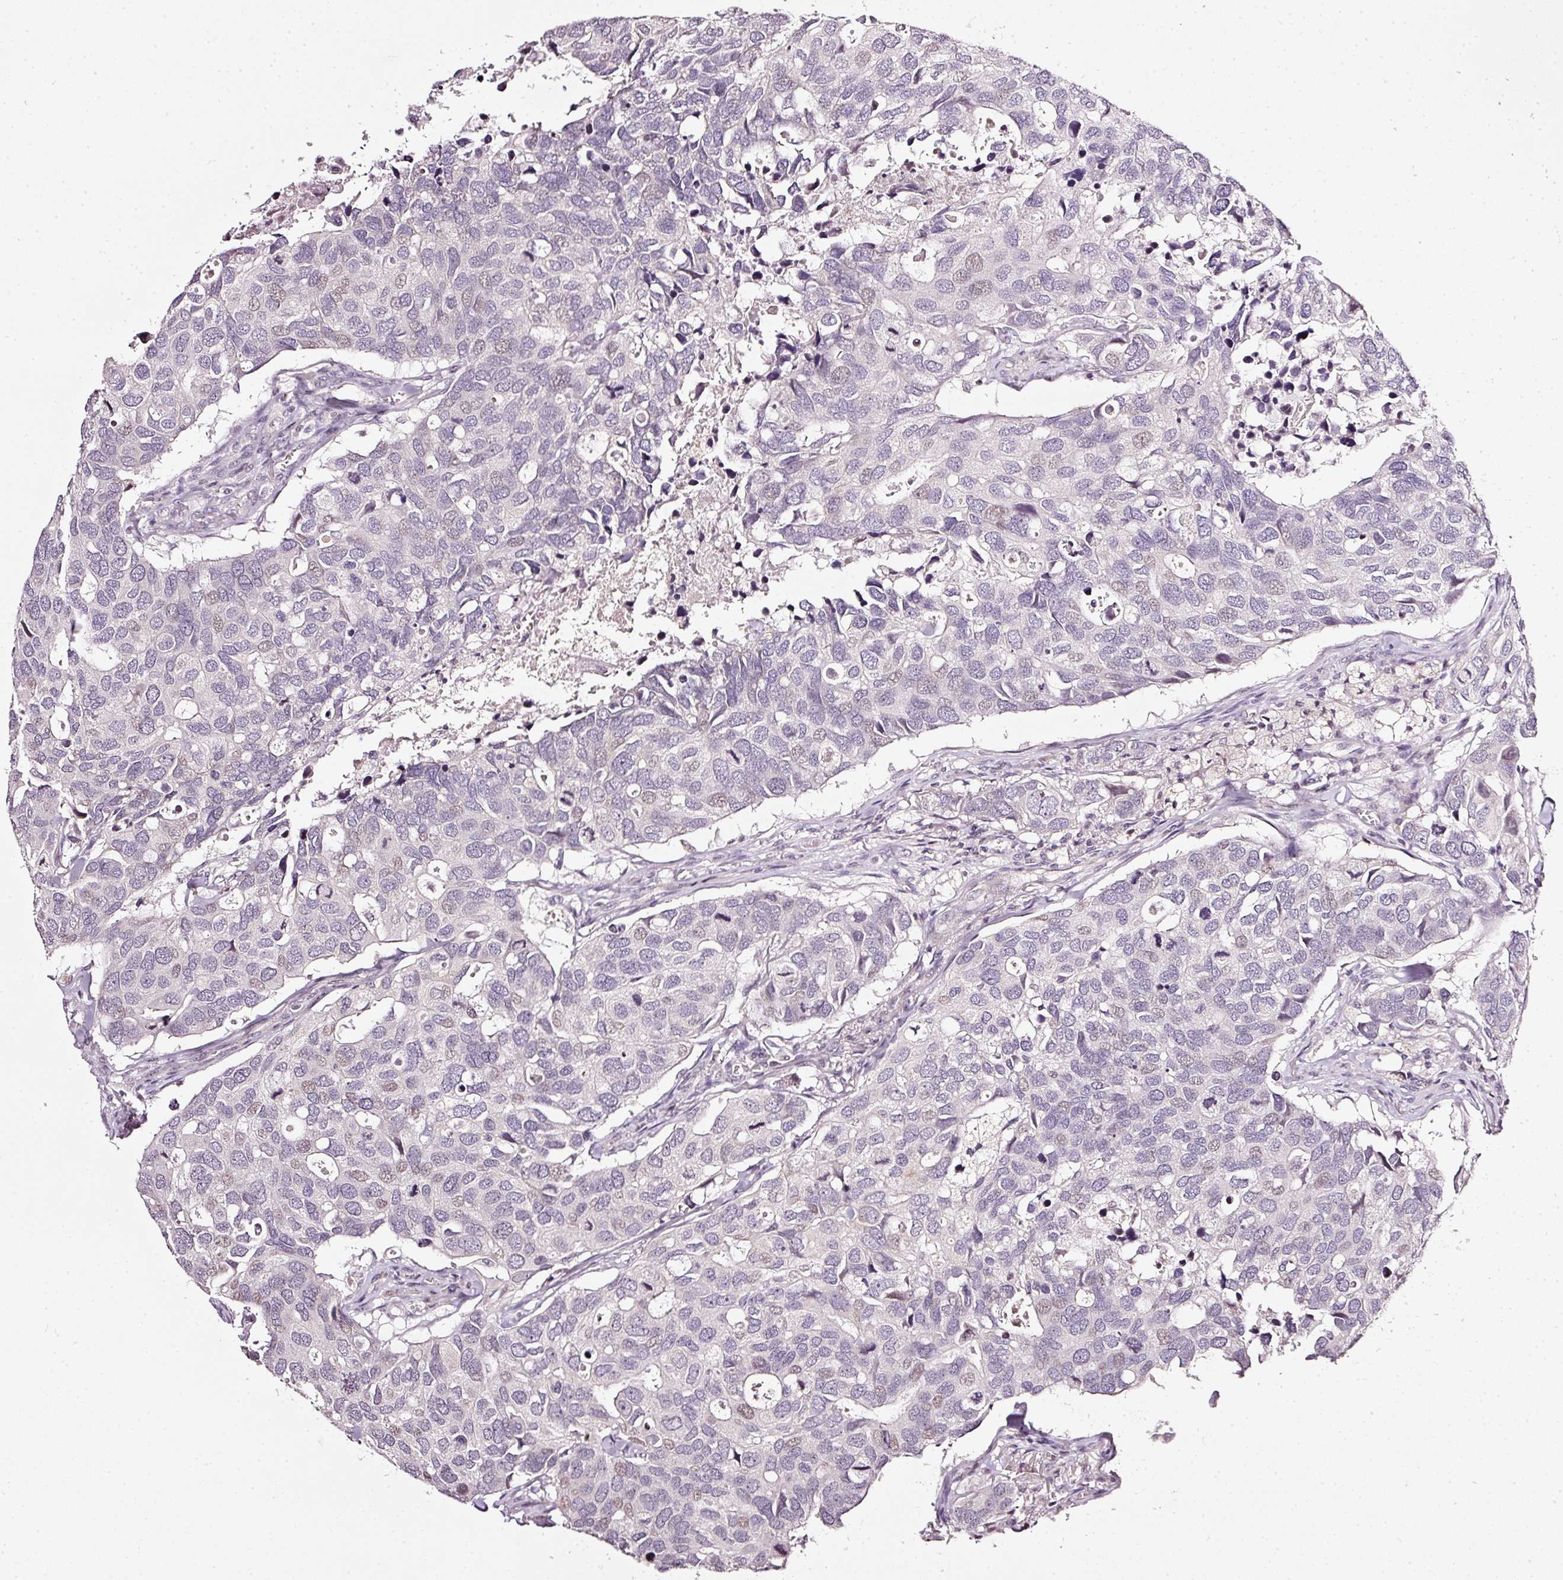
{"staining": {"intensity": "weak", "quantity": "<25%", "location": "nuclear"}, "tissue": "breast cancer", "cell_type": "Tumor cells", "image_type": "cancer", "snomed": [{"axis": "morphology", "description": "Duct carcinoma"}, {"axis": "topography", "description": "Breast"}], "caption": "This is an immunohistochemistry histopathology image of human intraductal carcinoma (breast). There is no staining in tumor cells.", "gene": "NRDE2", "patient": {"sex": "female", "age": 83}}